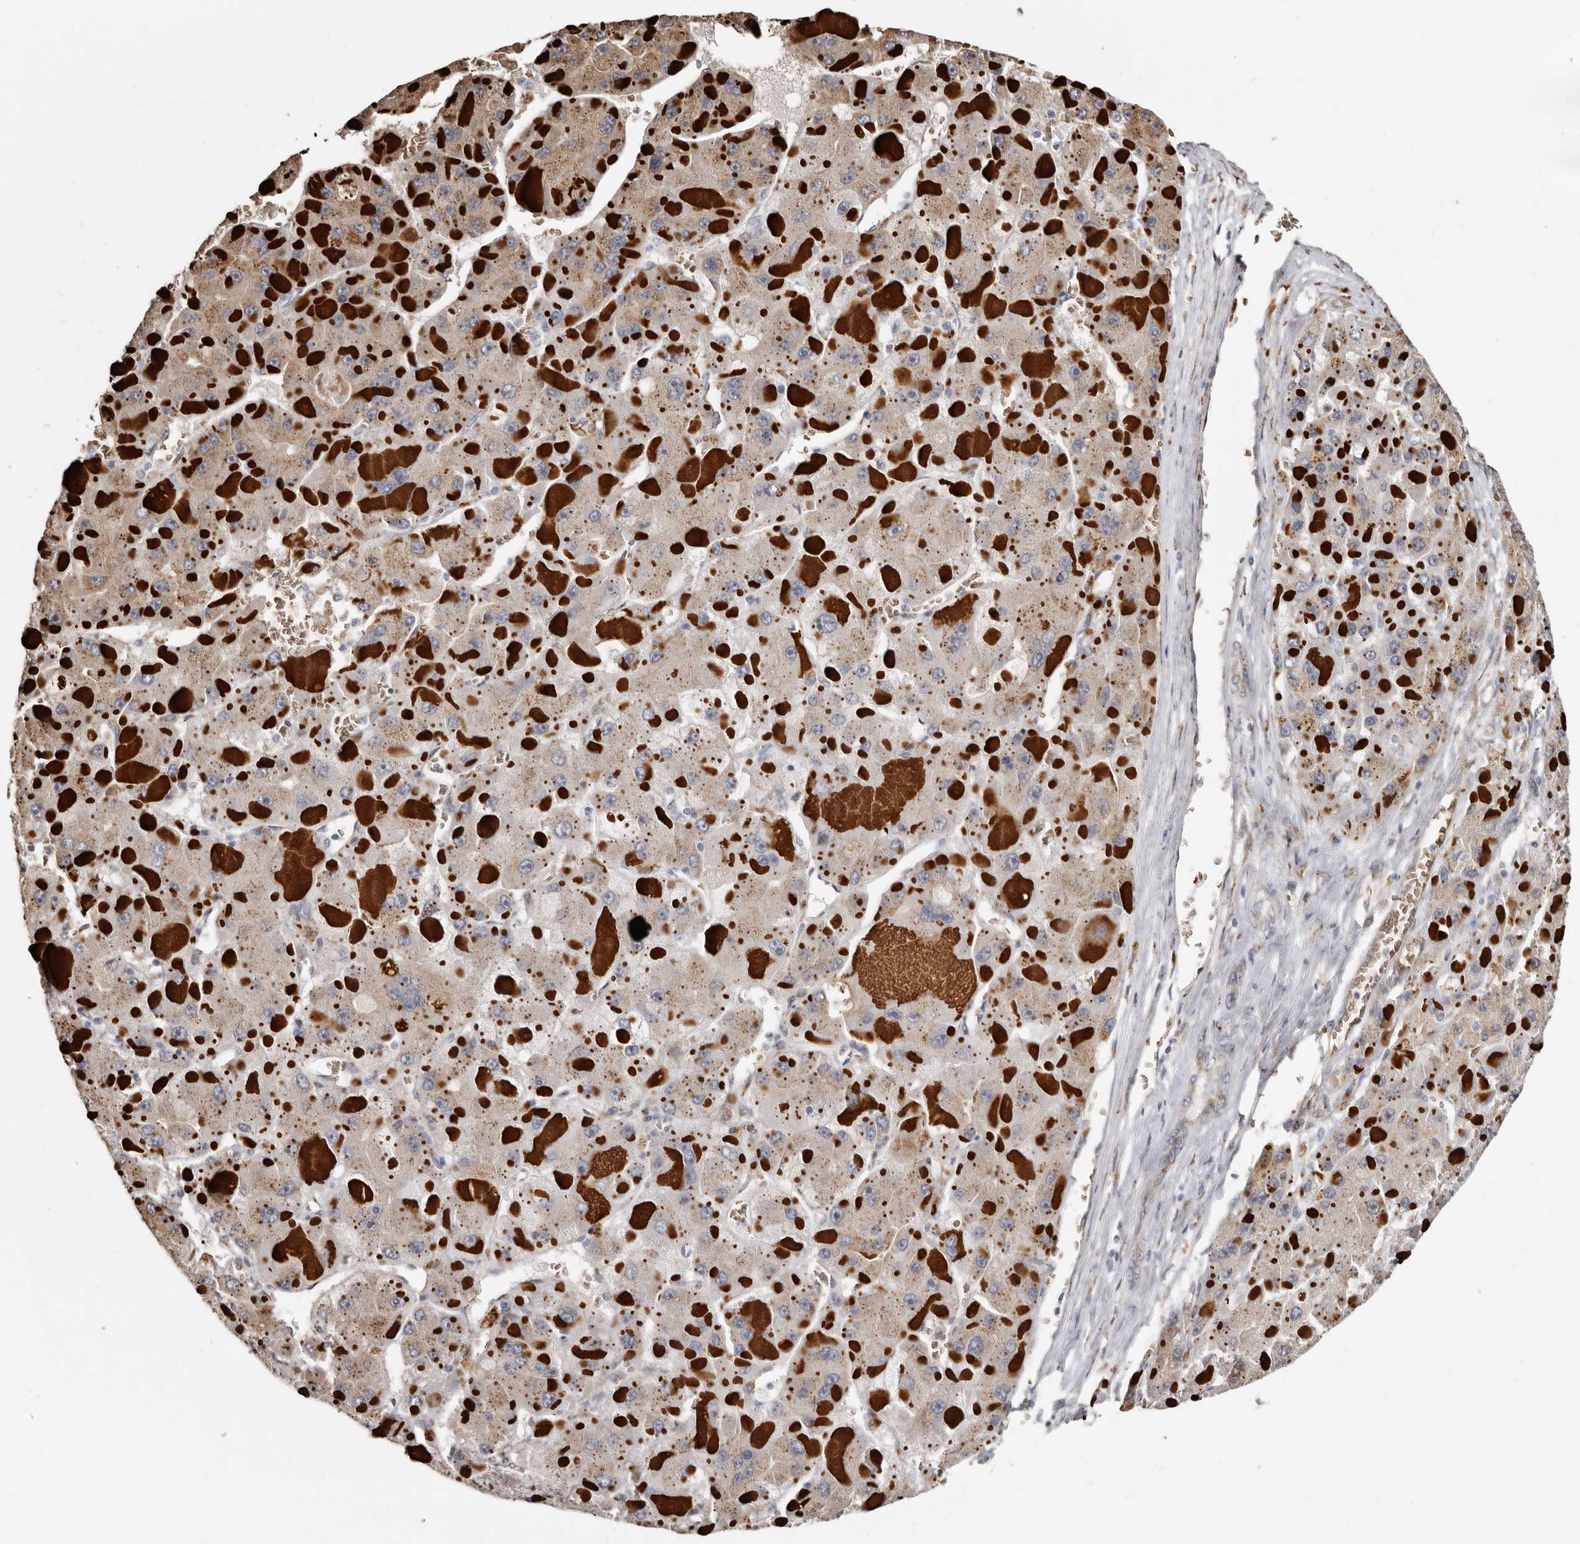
{"staining": {"intensity": "weak", "quantity": ">75%", "location": "cytoplasmic/membranous"}, "tissue": "liver cancer", "cell_type": "Tumor cells", "image_type": "cancer", "snomed": [{"axis": "morphology", "description": "Carcinoma, Hepatocellular, NOS"}, {"axis": "topography", "description": "Liver"}], "caption": "This photomicrograph displays immunohistochemistry staining of human liver cancer, with low weak cytoplasmic/membranous expression in approximately >75% of tumor cells.", "gene": "ENTREP1", "patient": {"sex": "female", "age": 73}}